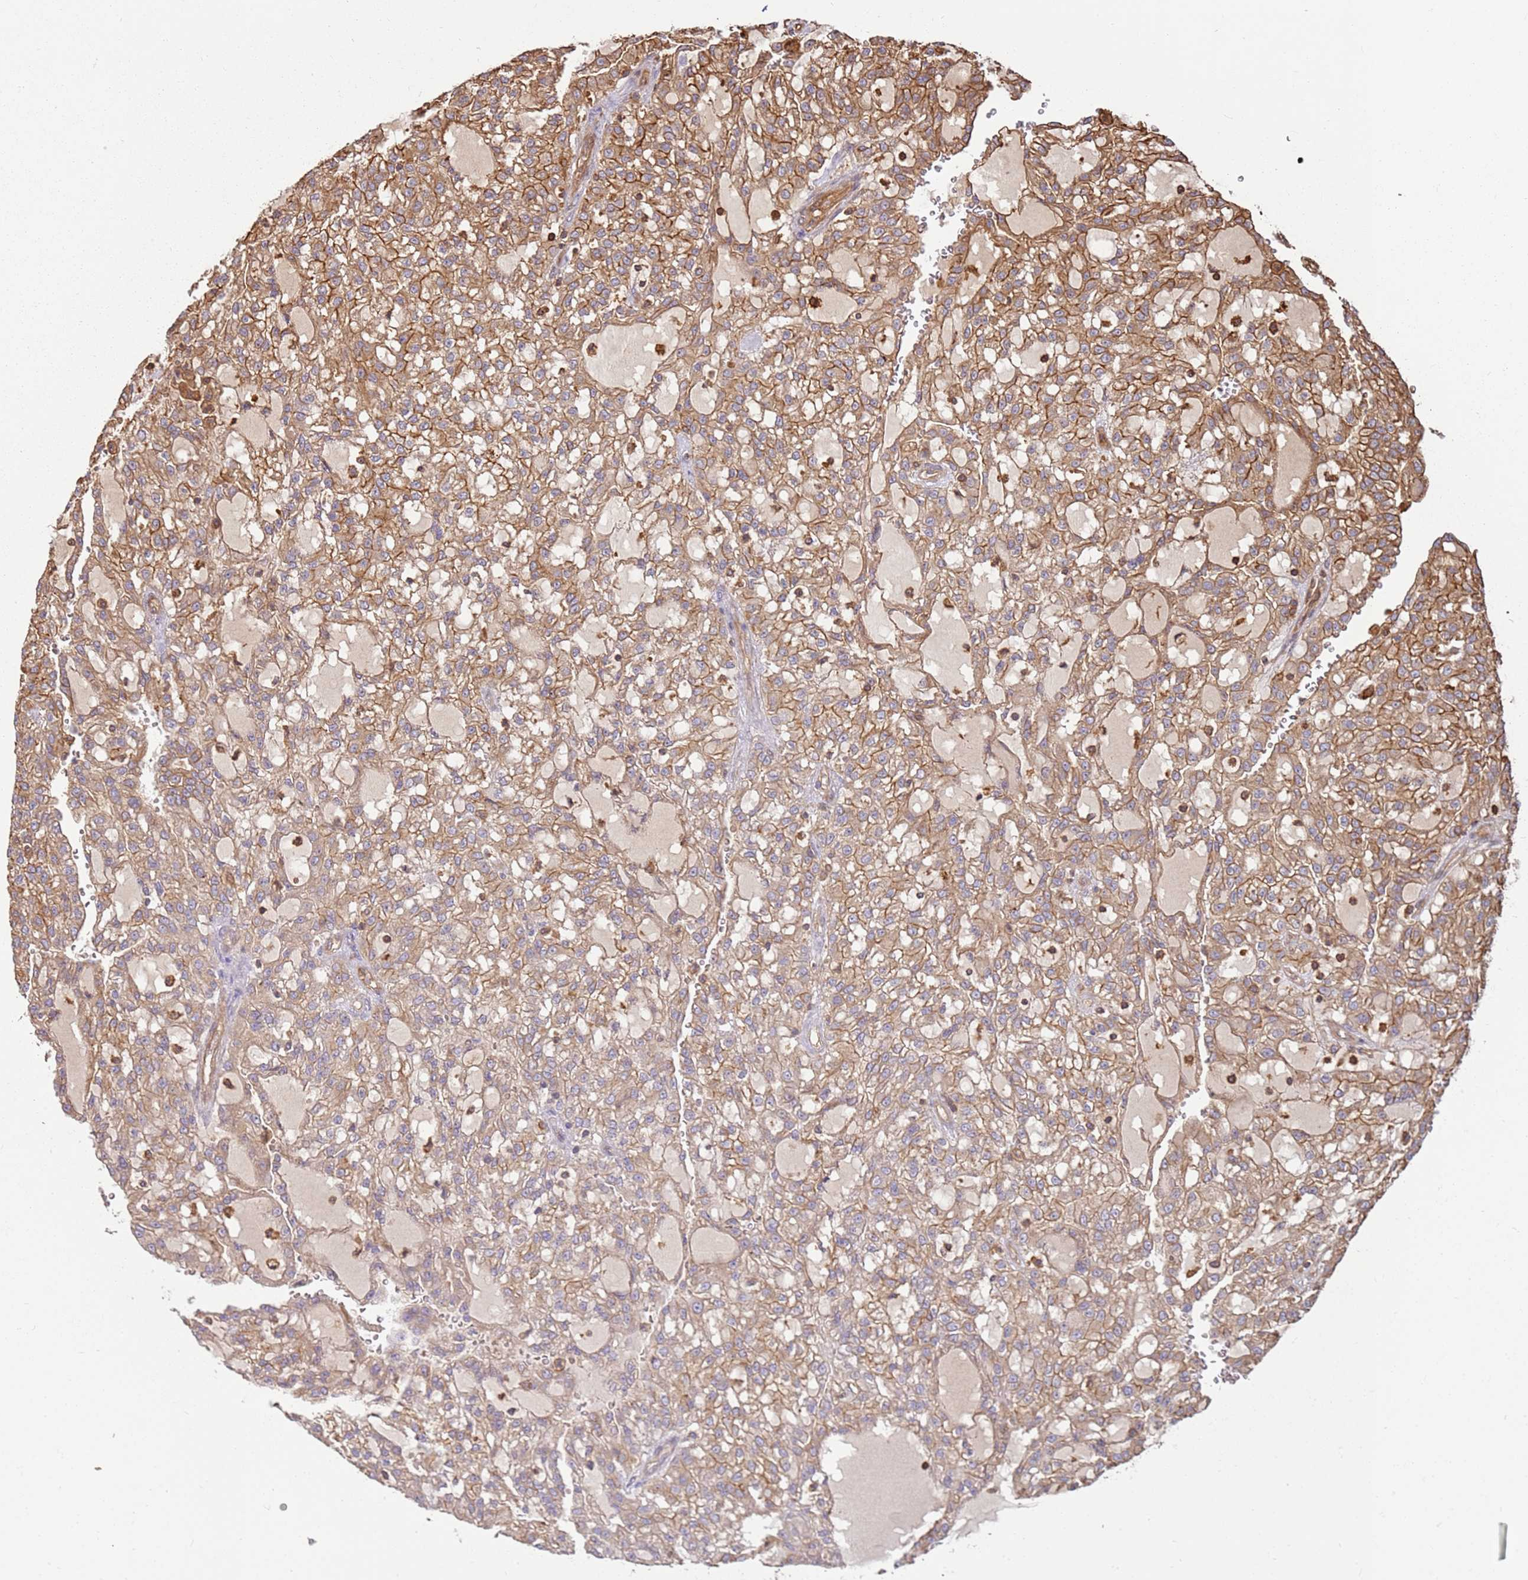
{"staining": {"intensity": "moderate", "quantity": ">75%", "location": "cytoplasmic/membranous"}, "tissue": "renal cancer", "cell_type": "Tumor cells", "image_type": "cancer", "snomed": [{"axis": "morphology", "description": "Adenocarcinoma, NOS"}, {"axis": "topography", "description": "Kidney"}], "caption": "Immunohistochemical staining of adenocarcinoma (renal) demonstrates moderate cytoplasmic/membranous protein positivity in about >75% of tumor cells.", "gene": "ACVR2A", "patient": {"sex": "male", "age": 63}}